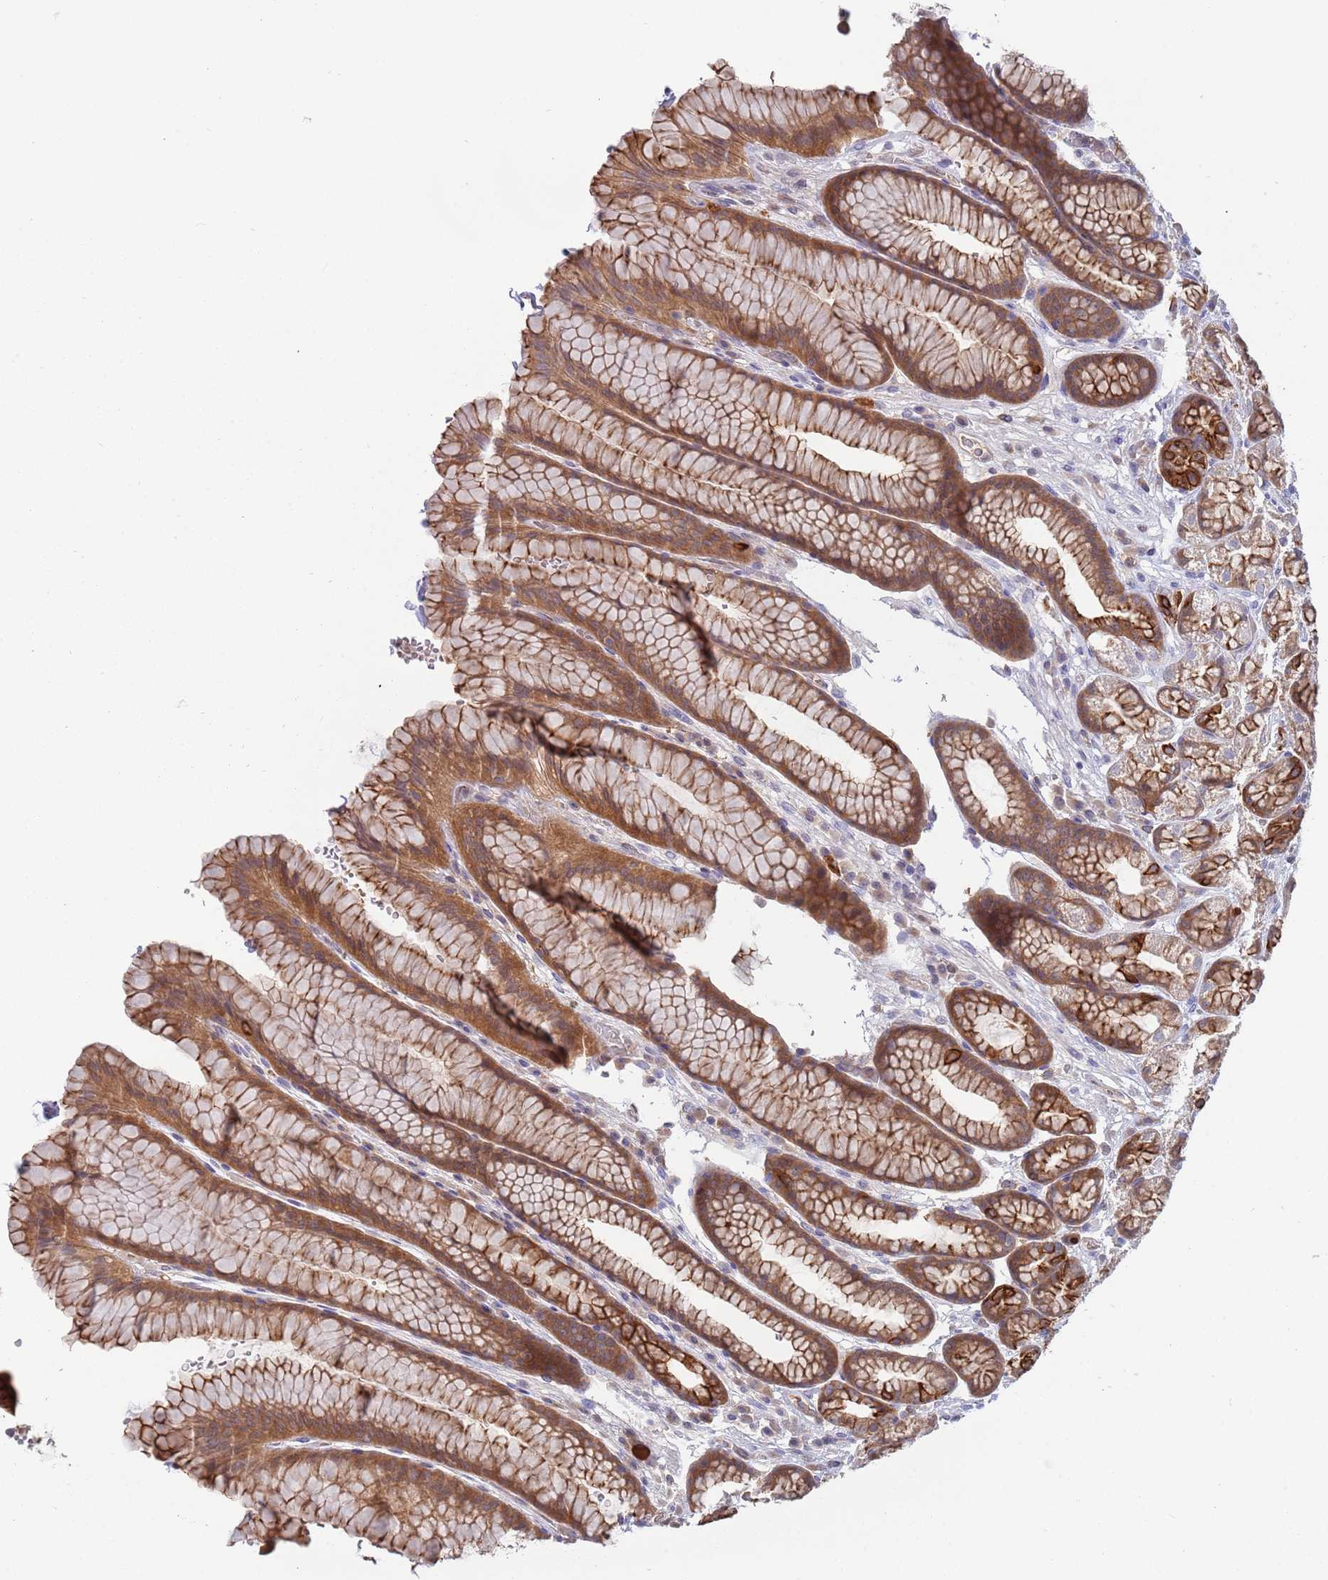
{"staining": {"intensity": "moderate", "quantity": ">75%", "location": "cytoplasmic/membranous"}, "tissue": "stomach", "cell_type": "Glandular cells", "image_type": "normal", "snomed": [{"axis": "morphology", "description": "Normal tissue, NOS"}, {"axis": "morphology", "description": "Adenocarcinoma, NOS"}, {"axis": "topography", "description": "Stomach"}], "caption": "Brown immunohistochemical staining in normal human stomach reveals moderate cytoplasmic/membranous positivity in about >75% of glandular cells.", "gene": "GSDMD", "patient": {"sex": "male", "age": 57}}